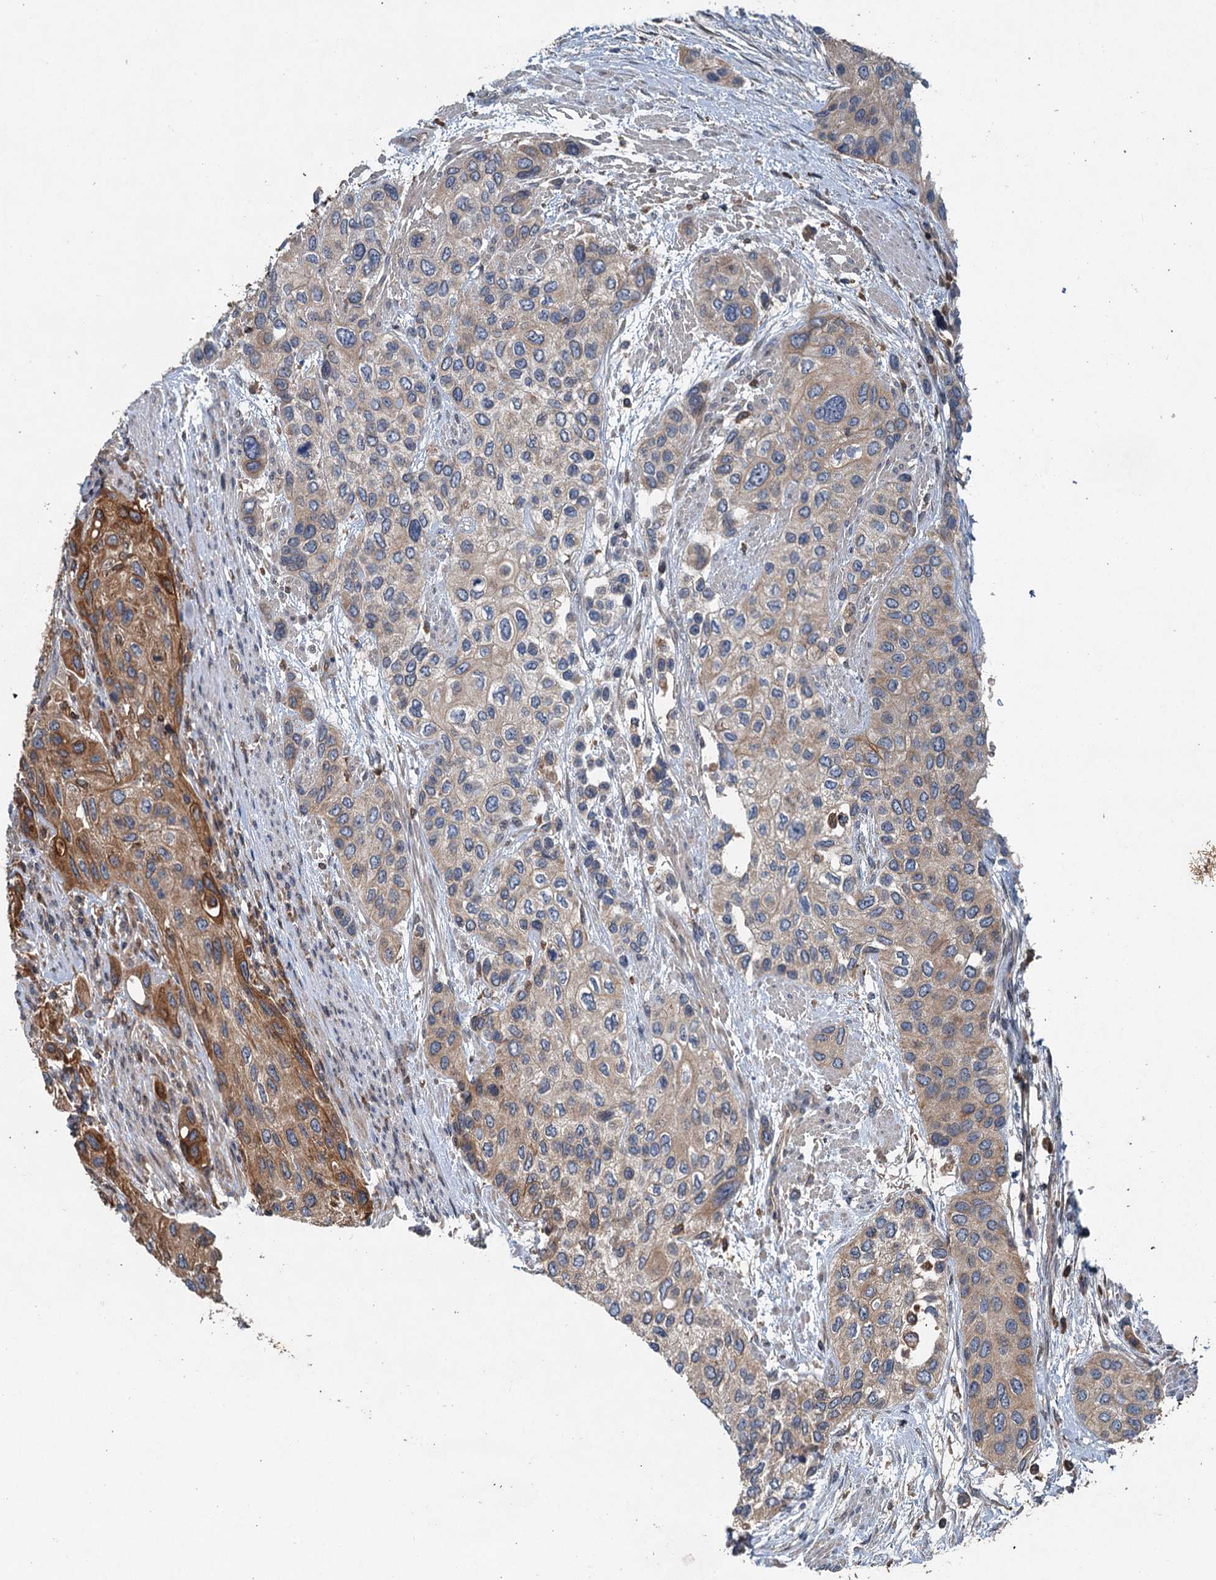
{"staining": {"intensity": "moderate", "quantity": "25%-75%", "location": "cytoplasmic/membranous"}, "tissue": "urothelial cancer", "cell_type": "Tumor cells", "image_type": "cancer", "snomed": [{"axis": "morphology", "description": "Normal tissue, NOS"}, {"axis": "morphology", "description": "Urothelial carcinoma, High grade"}, {"axis": "topography", "description": "Vascular tissue"}, {"axis": "topography", "description": "Urinary bladder"}], "caption": "DAB (3,3'-diaminobenzidine) immunohistochemical staining of human urothelial cancer demonstrates moderate cytoplasmic/membranous protein expression in about 25%-75% of tumor cells.", "gene": "TAPBPL", "patient": {"sex": "female", "age": 56}}